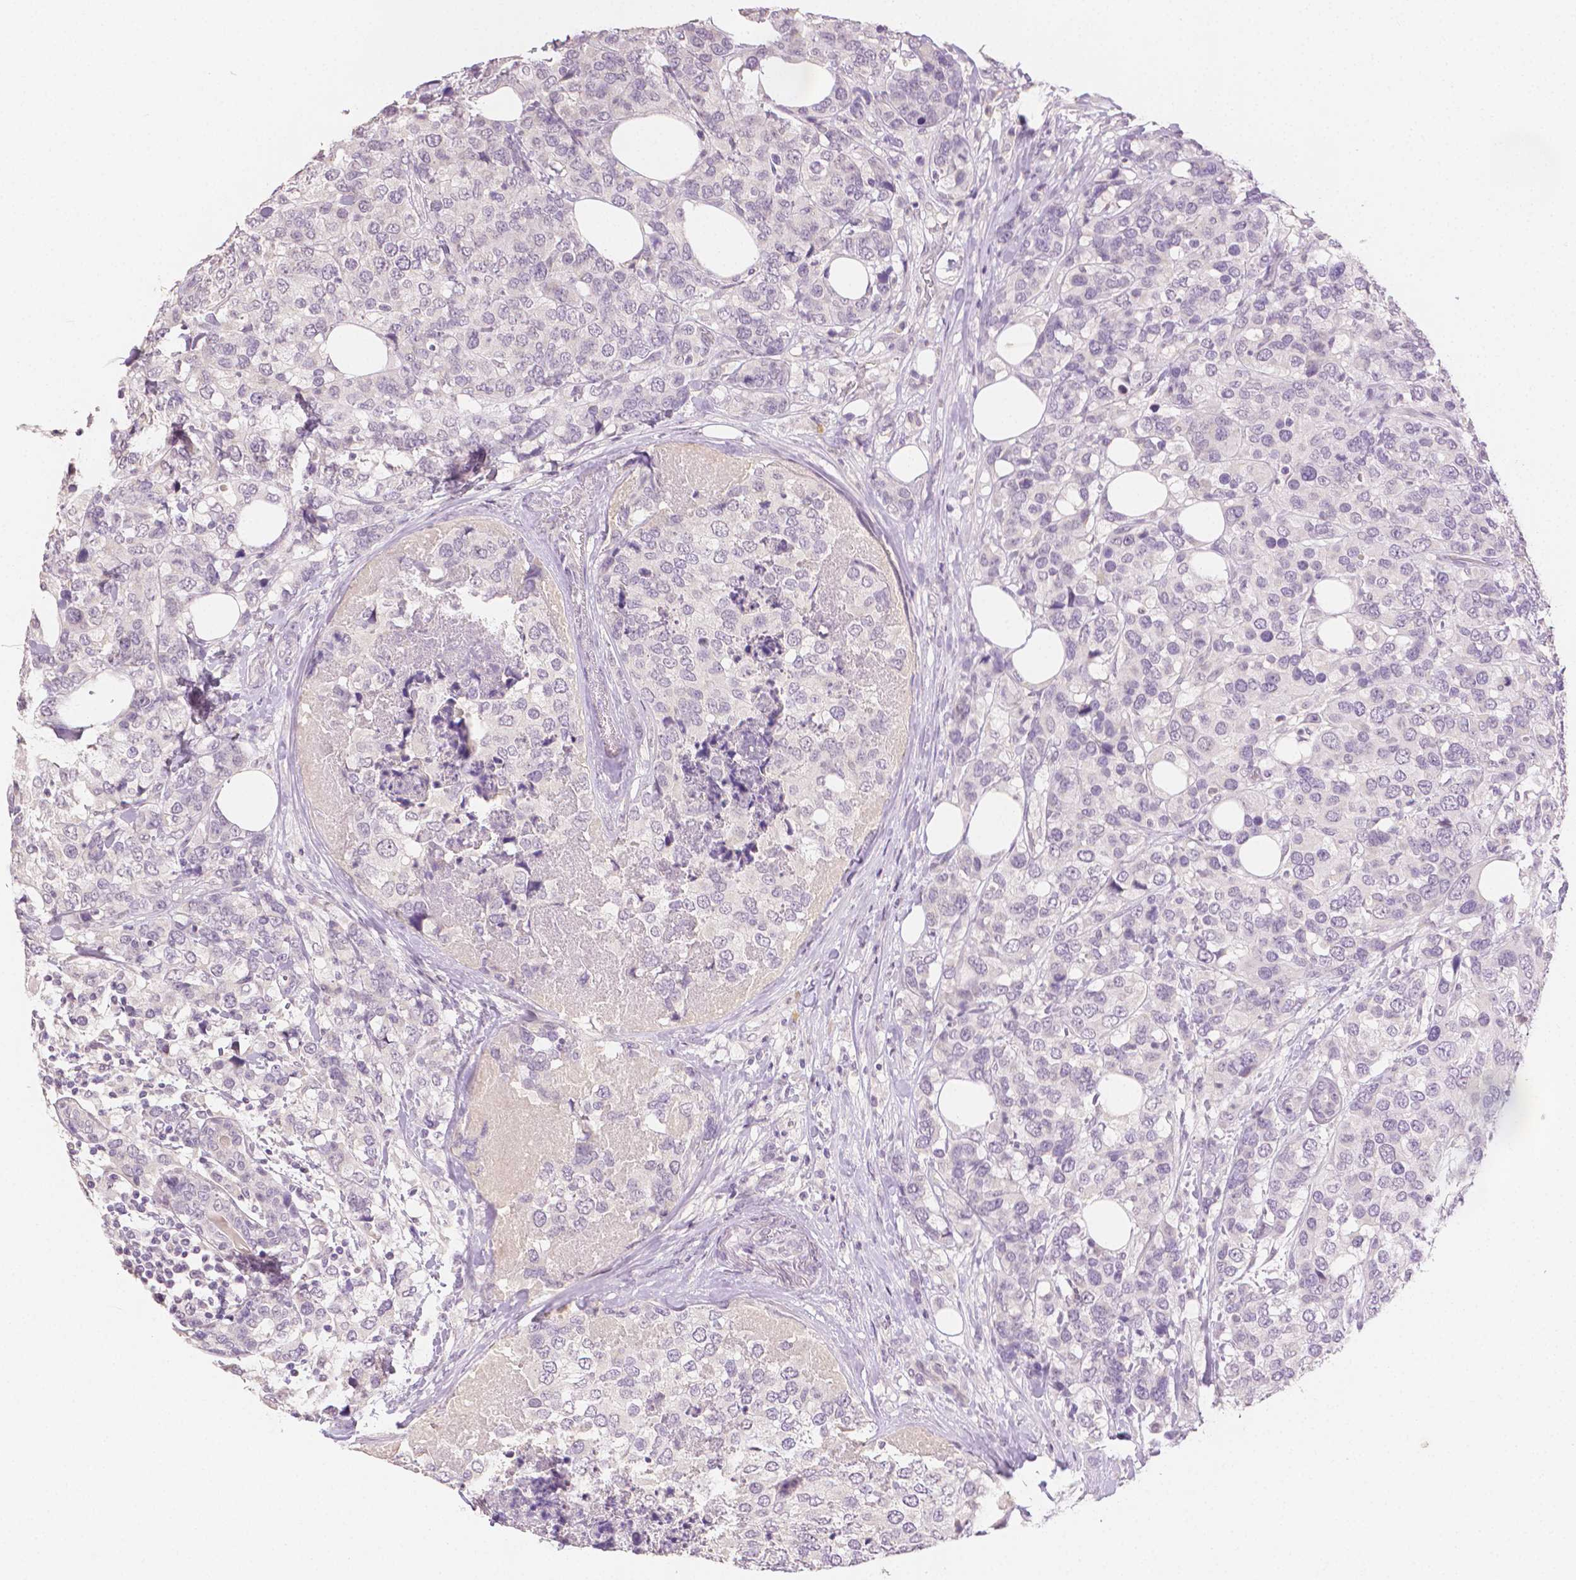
{"staining": {"intensity": "negative", "quantity": "none", "location": "none"}, "tissue": "breast cancer", "cell_type": "Tumor cells", "image_type": "cancer", "snomed": [{"axis": "morphology", "description": "Lobular carcinoma"}, {"axis": "topography", "description": "Breast"}], "caption": "Breast cancer stained for a protein using immunohistochemistry (IHC) reveals no positivity tumor cells.", "gene": "TGM1", "patient": {"sex": "female", "age": 59}}